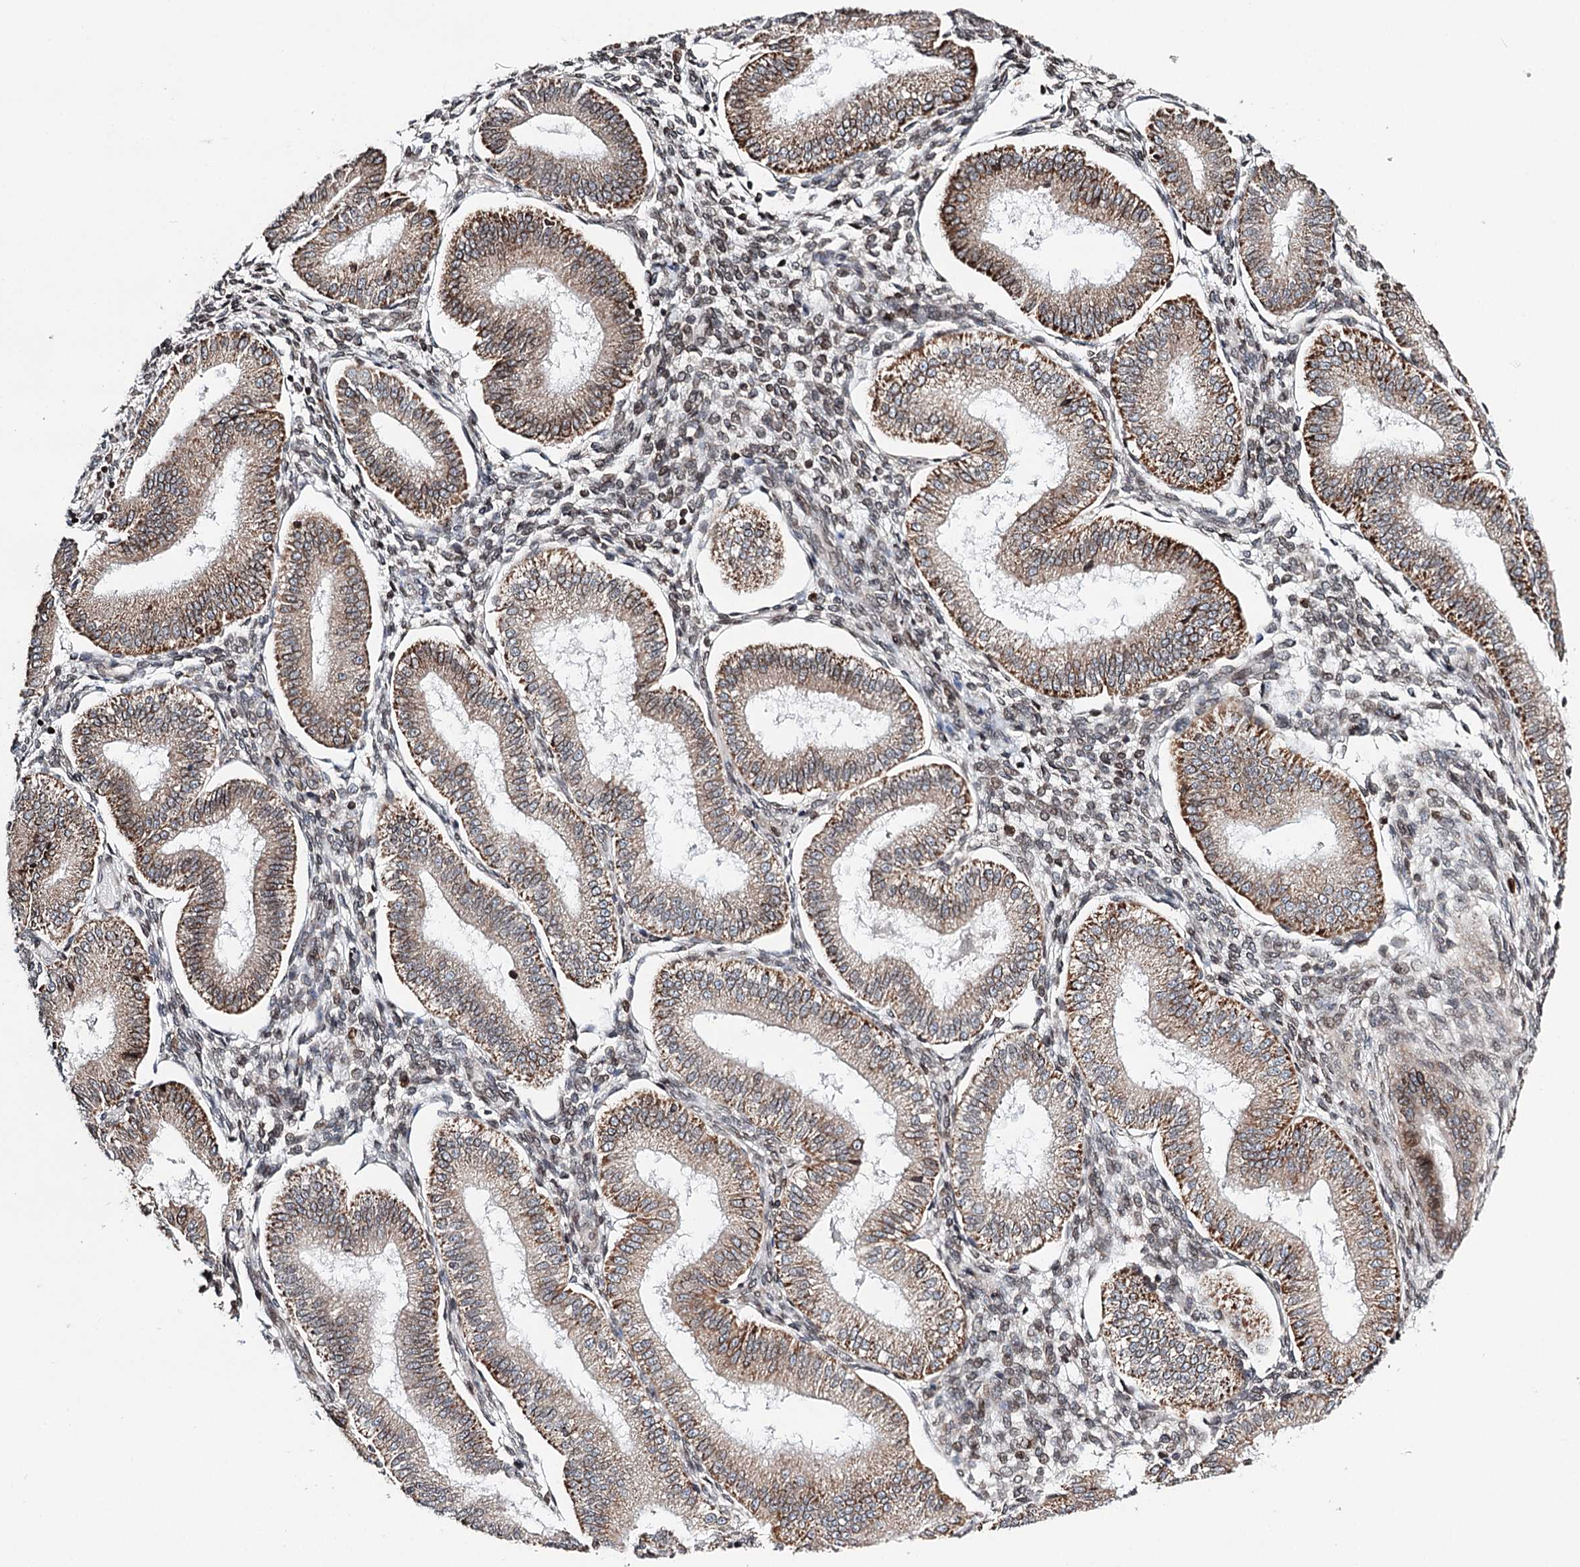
{"staining": {"intensity": "weak", "quantity": "25%-75%", "location": "cytoplasmic/membranous"}, "tissue": "endometrium", "cell_type": "Cells in endometrial stroma", "image_type": "normal", "snomed": [{"axis": "morphology", "description": "Normal tissue, NOS"}, {"axis": "topography", "description": "Endometrium"}], "caption": "This image shows normal endometrium stained with immunohistochemistry (IHC) to label a protein in brown. The cytoplasmic/membranous of cells in endometrial stroma show weak positivity for the protein. Nuclei are counter-stained blue.", "gene": "CFAP46", "patient": {"sex": "female", "age": 39}}